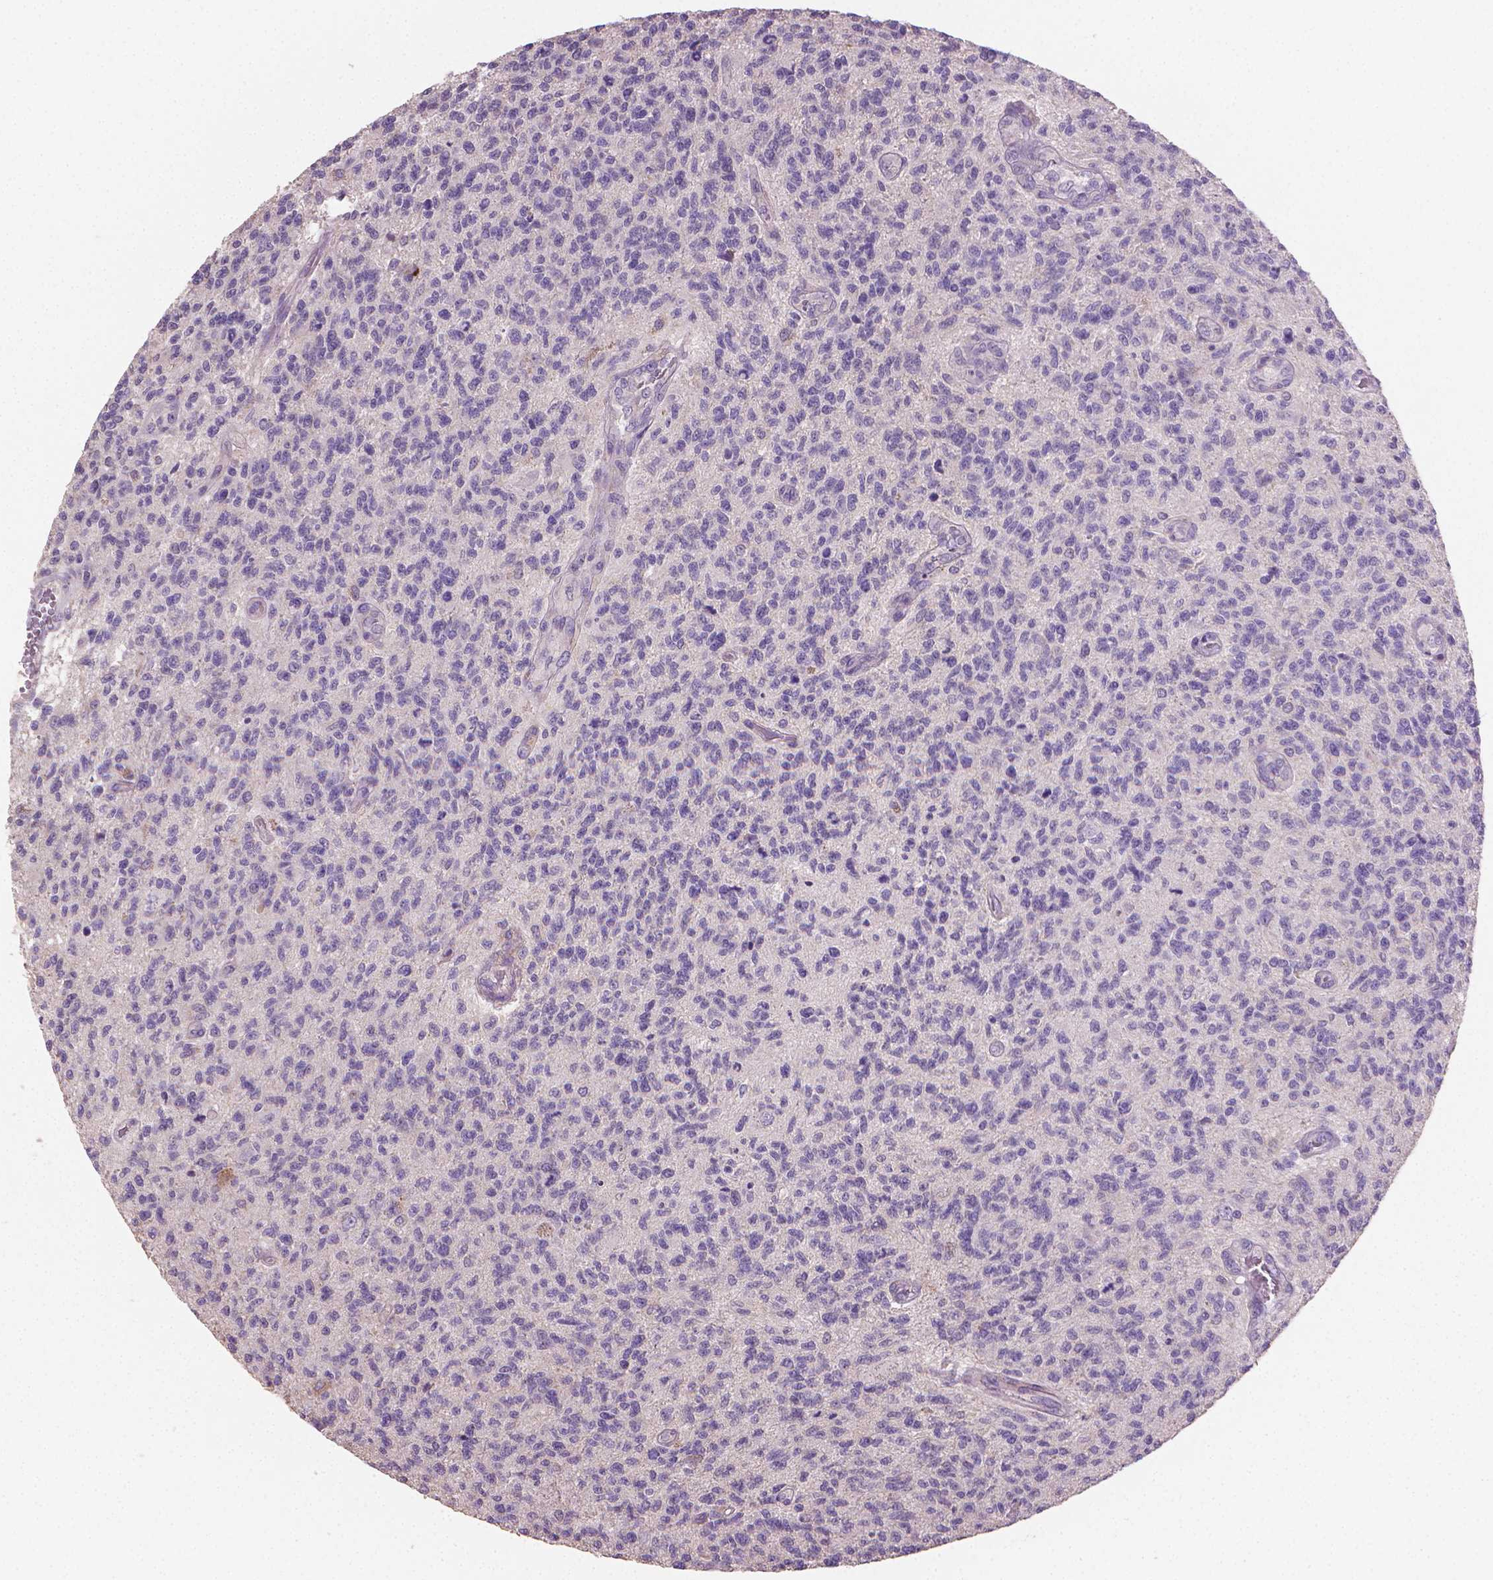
{"staining": {"intensity": "negative", "quantity": "none", "location": "none"}, "tissue": "glioma", "cell_type": "Tumor cells", "image_type": "cancer", "snomed": [{"axis": "morphology", "description": "Glioma, malignant, High grade"}, {"axis": "topography", "description": "Brain"}], "caption": "Micrograph shows no significant protein expression in tumor cells of glioma.", "gene": "CATIP", "patient": {"sex": "male", "age": 56}}